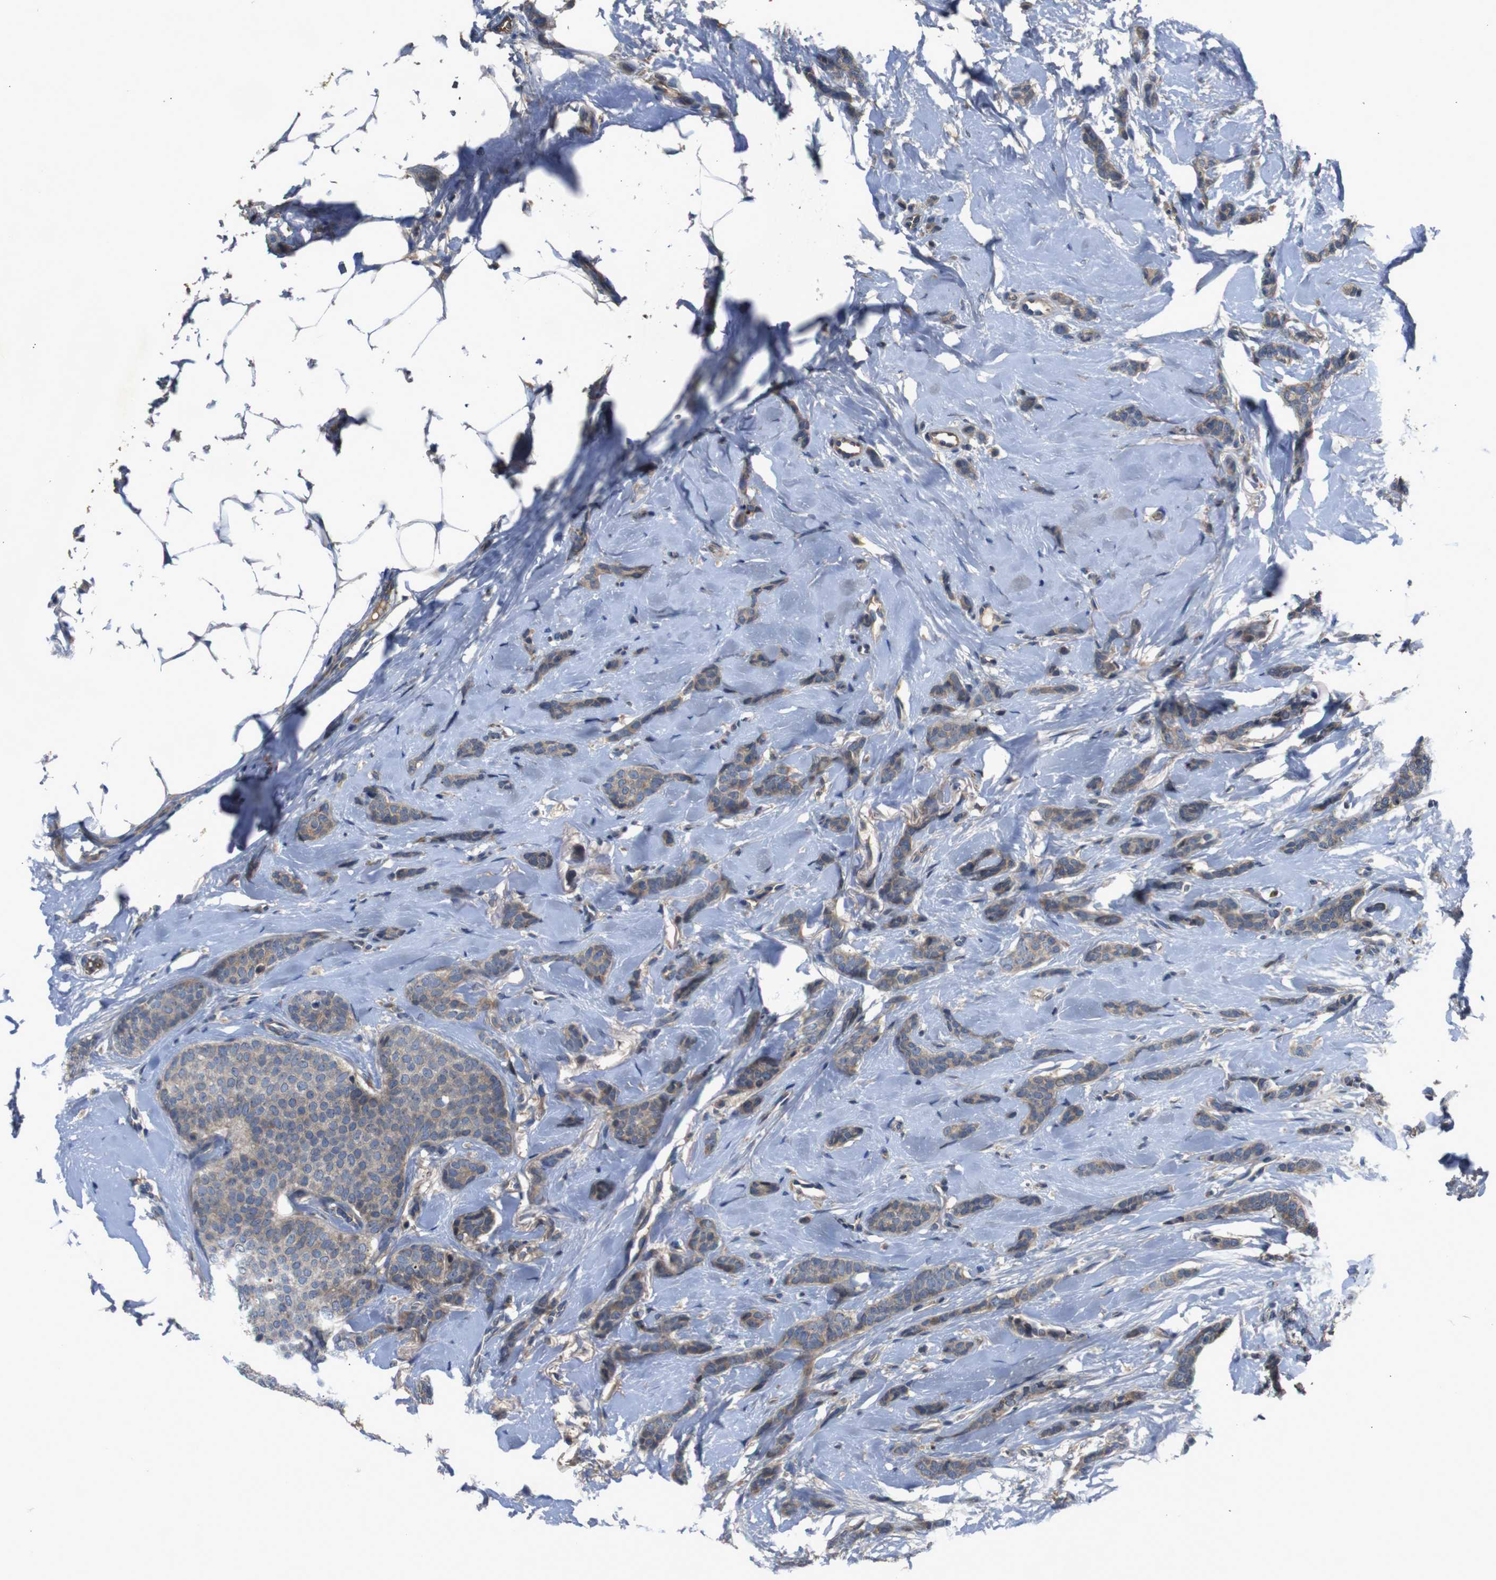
{"staining": {"intensity": "weak", "quantity": "25%-75%", "location": "cytoplasmic/membranous"}, "tissue": "breast cancer", "cell_type": "Tumor cells", "image_type": "cancer", "snomed": [{"axis": "morphology", "description": "Lobular carcinoma"}, {"axis": "topography", "description": "Skin"}, {"axis": "topography", "description": "Breast"}], "caption": "Protein analysis of breast cancer (lobular carcinoma) tissue demonstrates weak cytoplasmic/membranous staining in about 25%-75% of tumor cells. The protein is shown in brown color, while the nuclei are stained blue.", "gene": "PTPN1", "patient": {"sex": "female", "age": 46}}